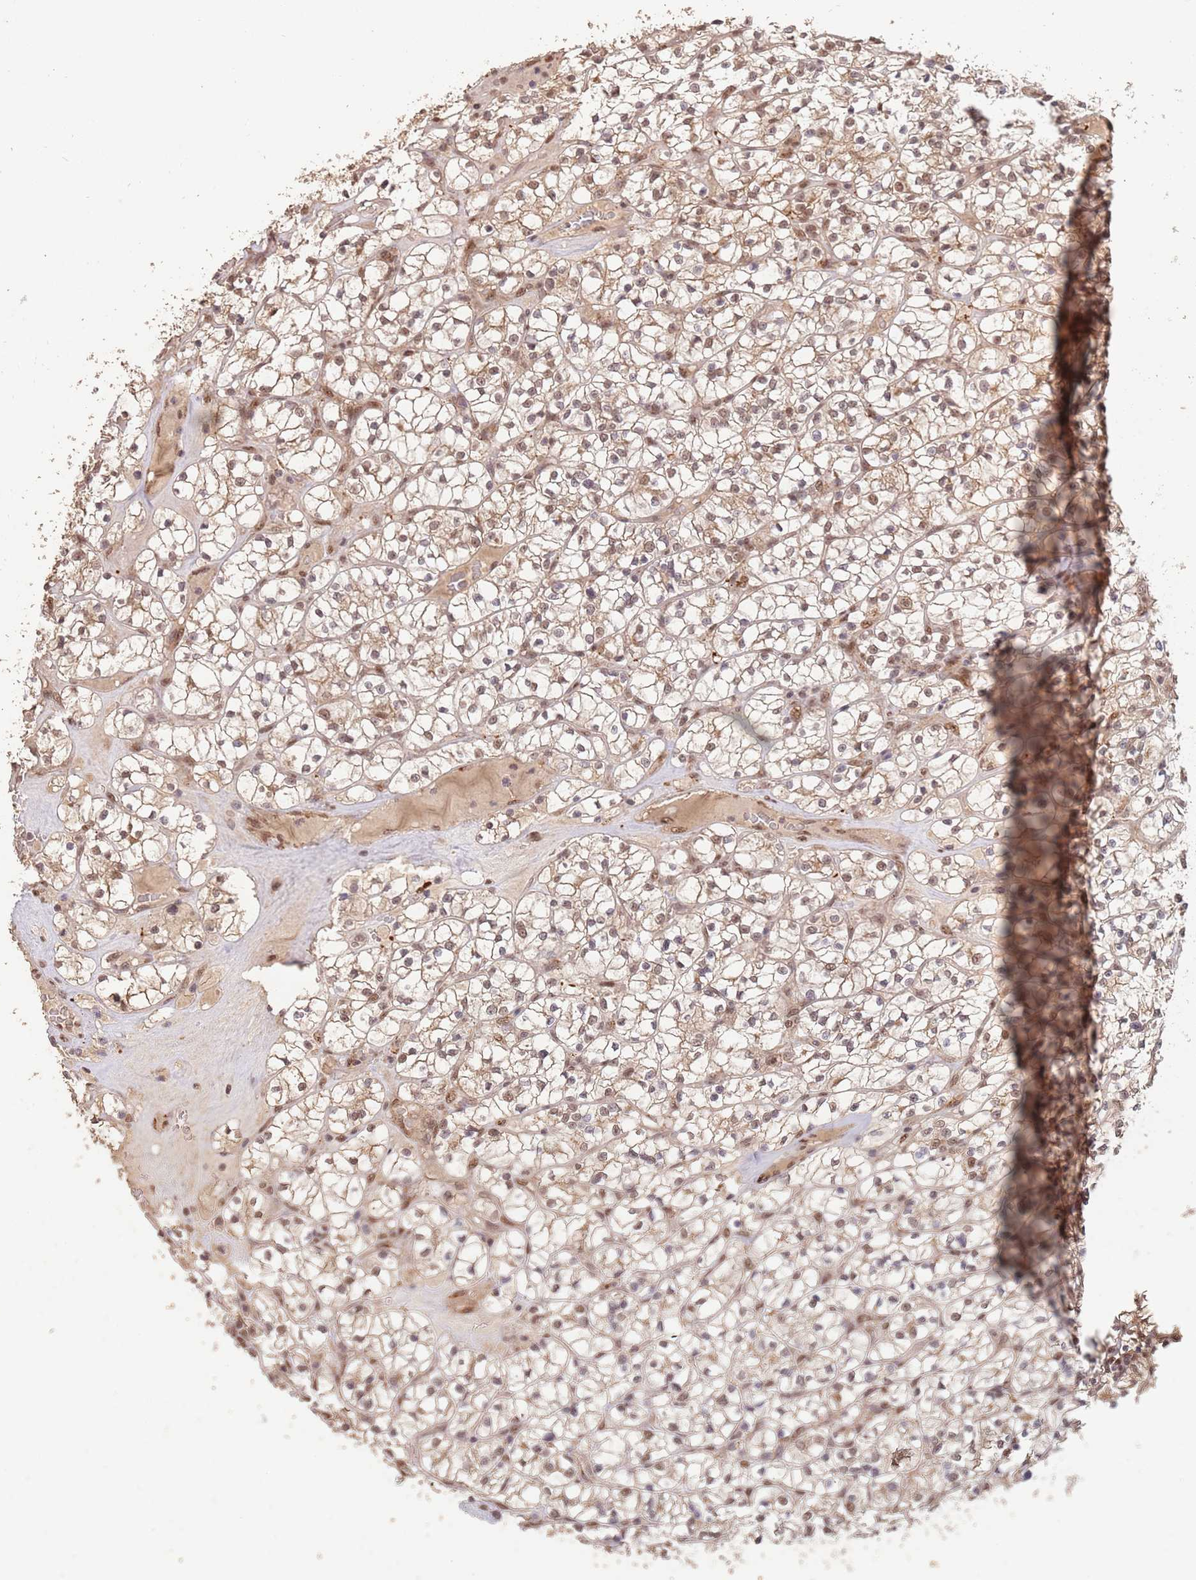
{"staining": {"intensity": "weak", "quantity": "25%-75%", "location": "cytoplasmic/membranous,nuclear"}, "tissue": "renal cancer", "cell_type": "Tumor cells", "image_type": "cancer", "snomed": [{"axis": "morphology", "description": "Adenocarcinoma, NOS"}, {"axis": "topography", "description": "Kidney"}], "caption": "Protein expression analysis of adenocarcinoma (renal) reveals weak cytoplasmic/membranous and nuclear staining in about 25%-75% of tumor cells. (DAB IHC, brown staining for protein, blue staining for nuclei).", "gene": "RFXANK", "patient": {"sex": "female", "age": 64}}